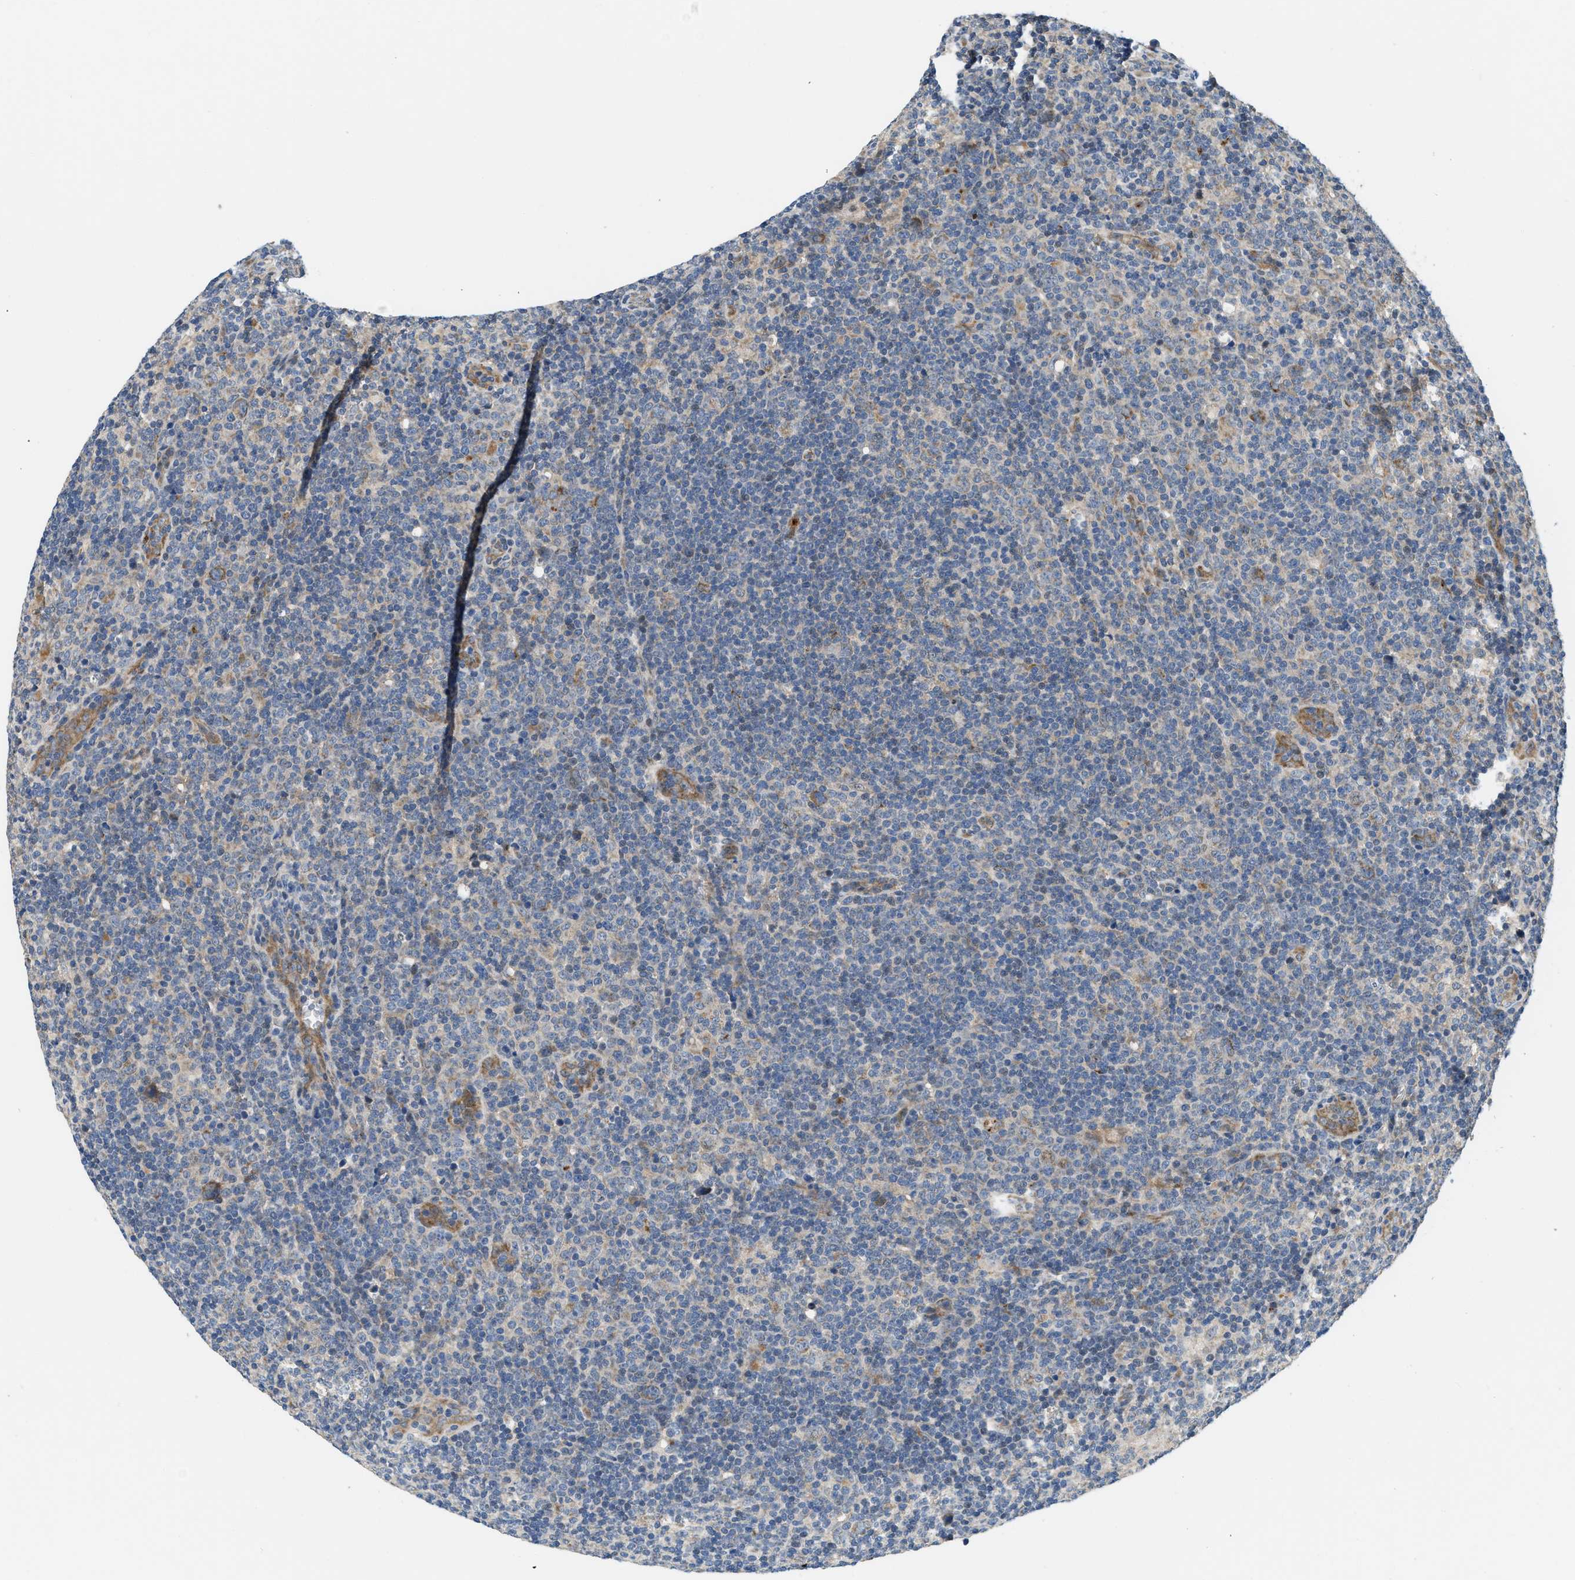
{"staining": {"intensity": "moderate", "quantity": ">75%", "location": "cytoplasmic/membranous"}, "tissue": "lymphoma", "cell_type": "Tumor cells", "image_type": "cancer", "snomed": [{"axis": "morphology", "description": "Hodgkin's disease, NOS"}, {"axis": "topography", "description": "Lymph node"}], "caption": "Immunohistochemistry (DAB (3,3'-diaminobenzidine)) staining of lymphoma demonstrates moderate cytoplasmic/membranous protein staining in approximately >75% of tumor cells.", "gene": "ZNF599", "patient": {"sex": "female", "age": 57}}